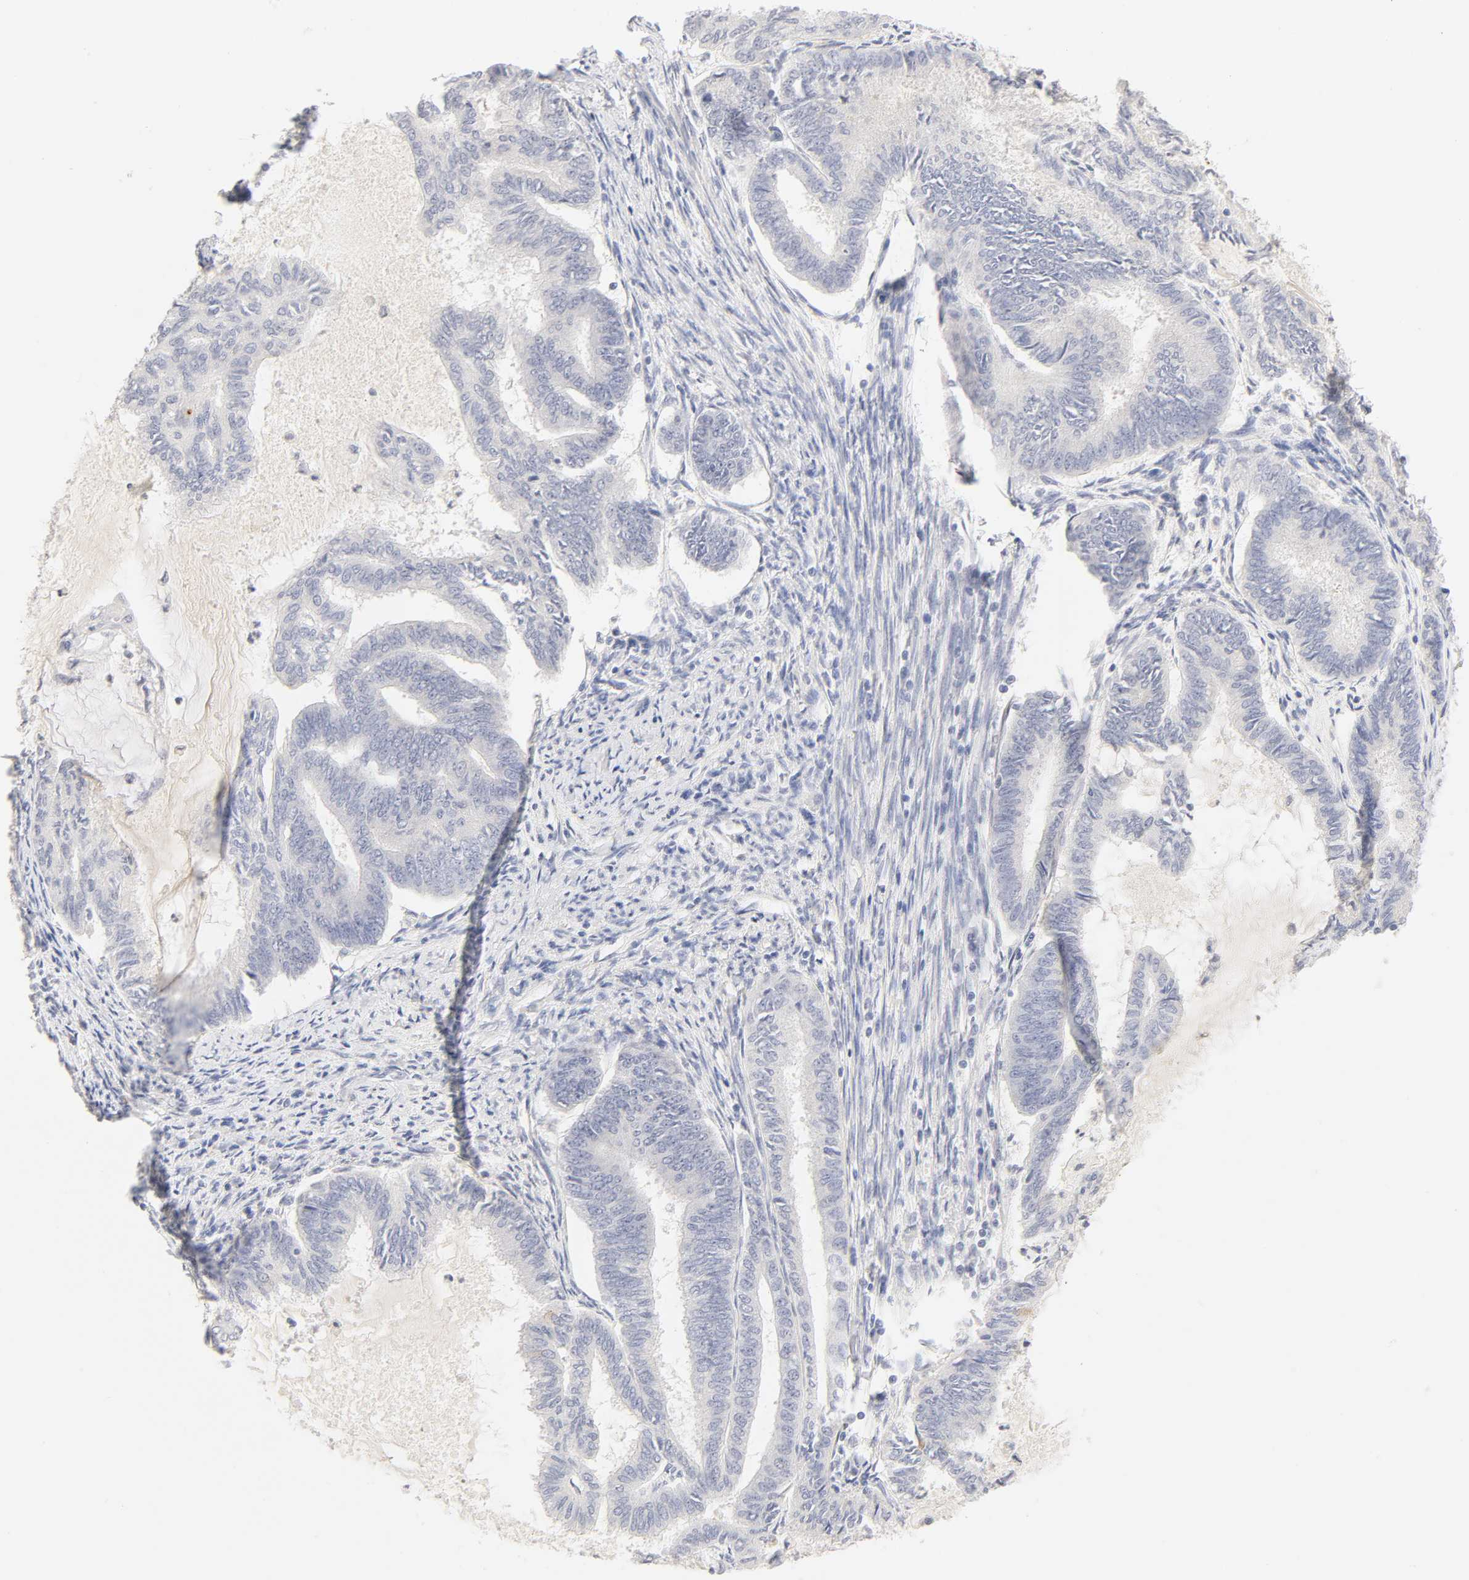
{"staining": {"intensity": "negative", "quantity": "none", "location": "none"}, "tissue": "endometrial cancer", "cell_type": "Tumor cells", "image_type": "cancer", "snomed": [{"axis": "morphology", "description": "Adenocarcinoma, NOS"}, {"axis": "topography", "description": "Endometrium"}], "caption": "Adenocarcinoma (endometrial) was stained to show a protein in brown. There is no significant staining in tumor cells.", "gene": "CYP4B1", "patient": {"sex": "female", "age": 86}}